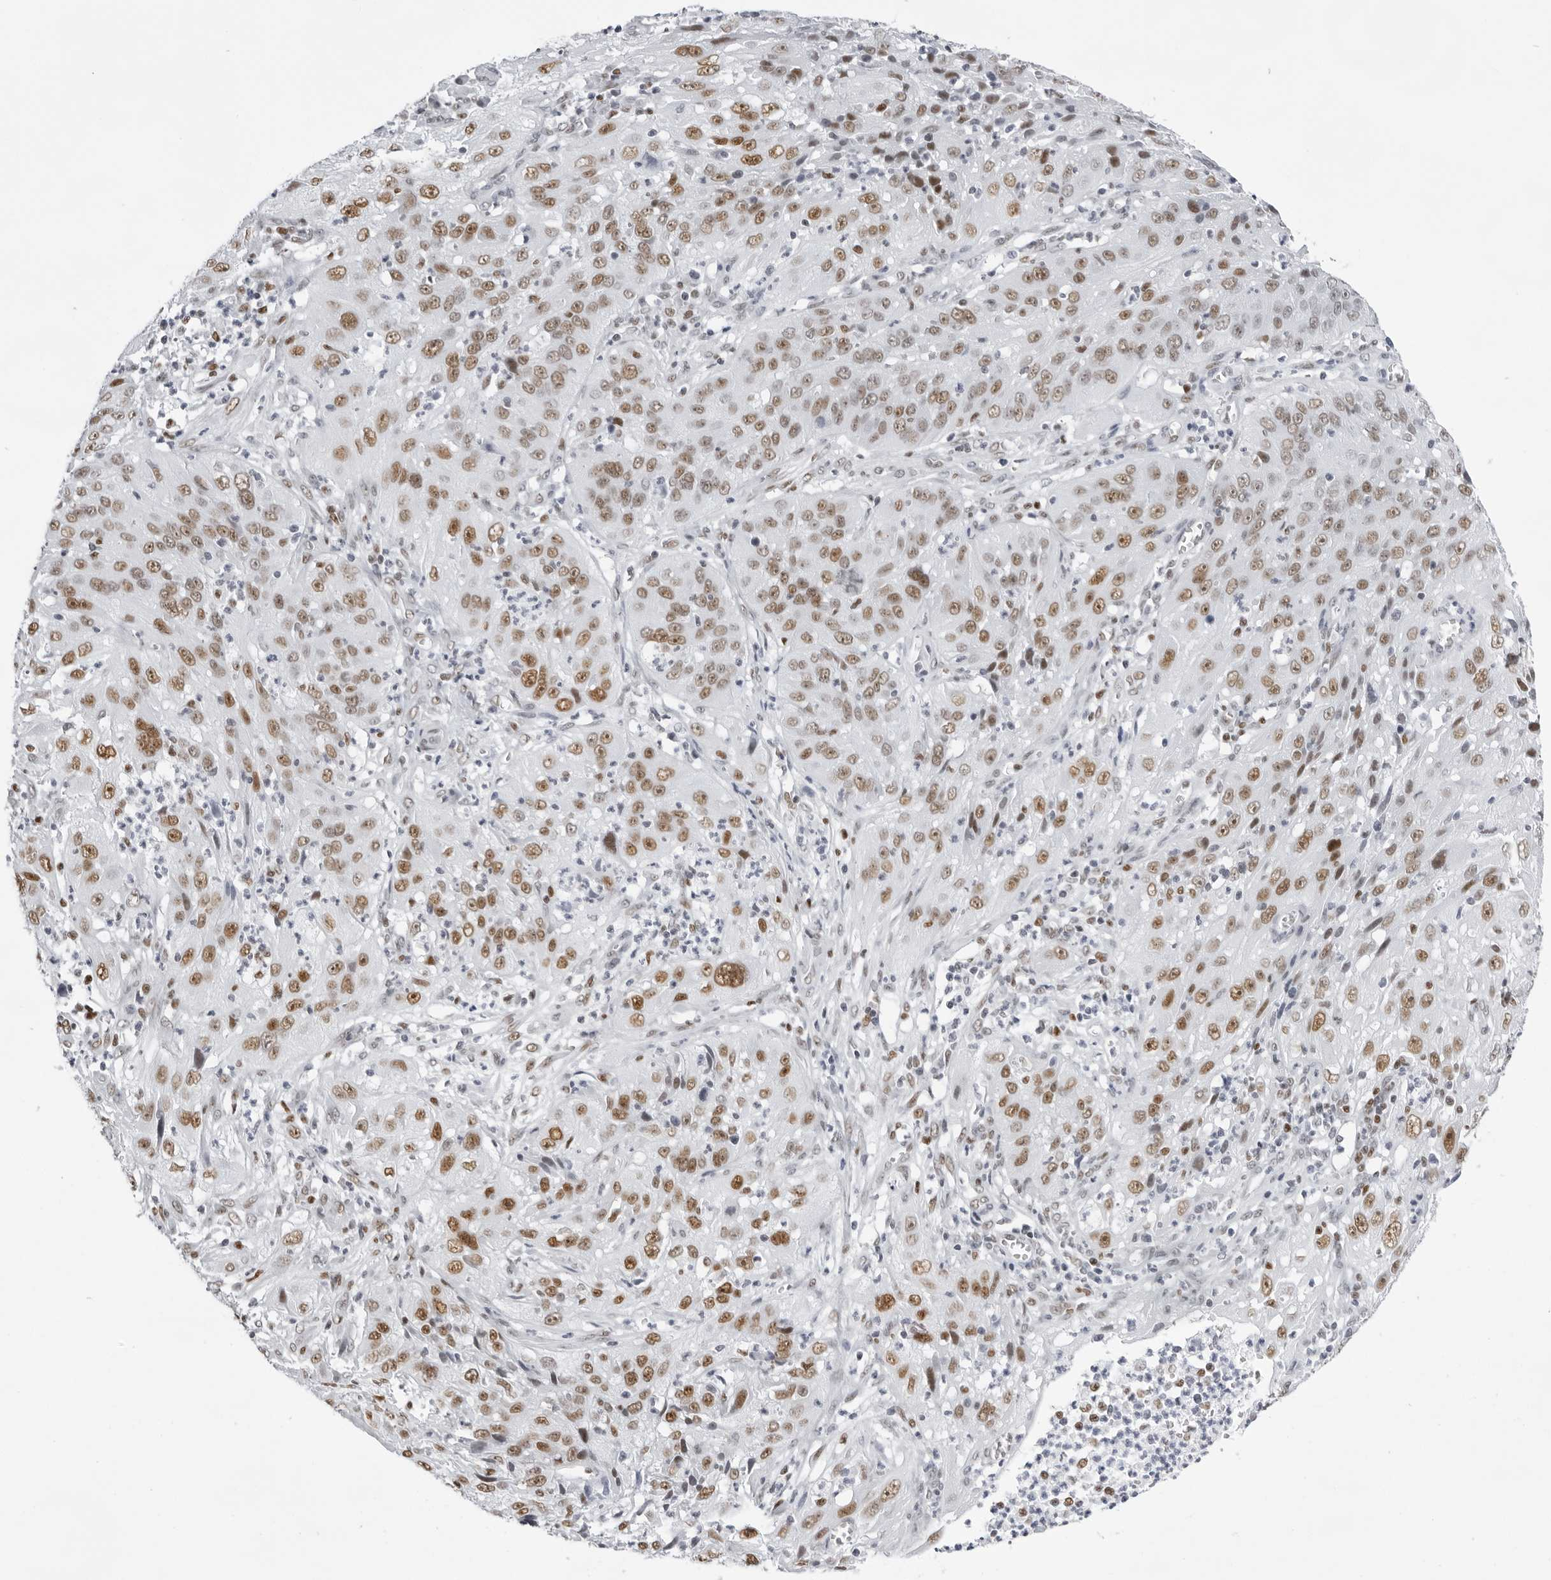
{"staining": {"intensity": "moderate", "quantity": ">75%", "location": "nuclear"}, "tissue": "cervical cancer", "cell_type": "Tumor cells", "image_type": "cancer", "snomed": [{"axis": "morphology", "description": "Squamous cell carcinoma, NOS"}, {"axis": "topography", "description": "Cervix"}], "caption": "An image of cervical cancer stained for a protein reveals moderate nuclear brown staining in tumor cells.", "gene": "IRF2BP2", "patient": {"sex": "female", "age": 32}}